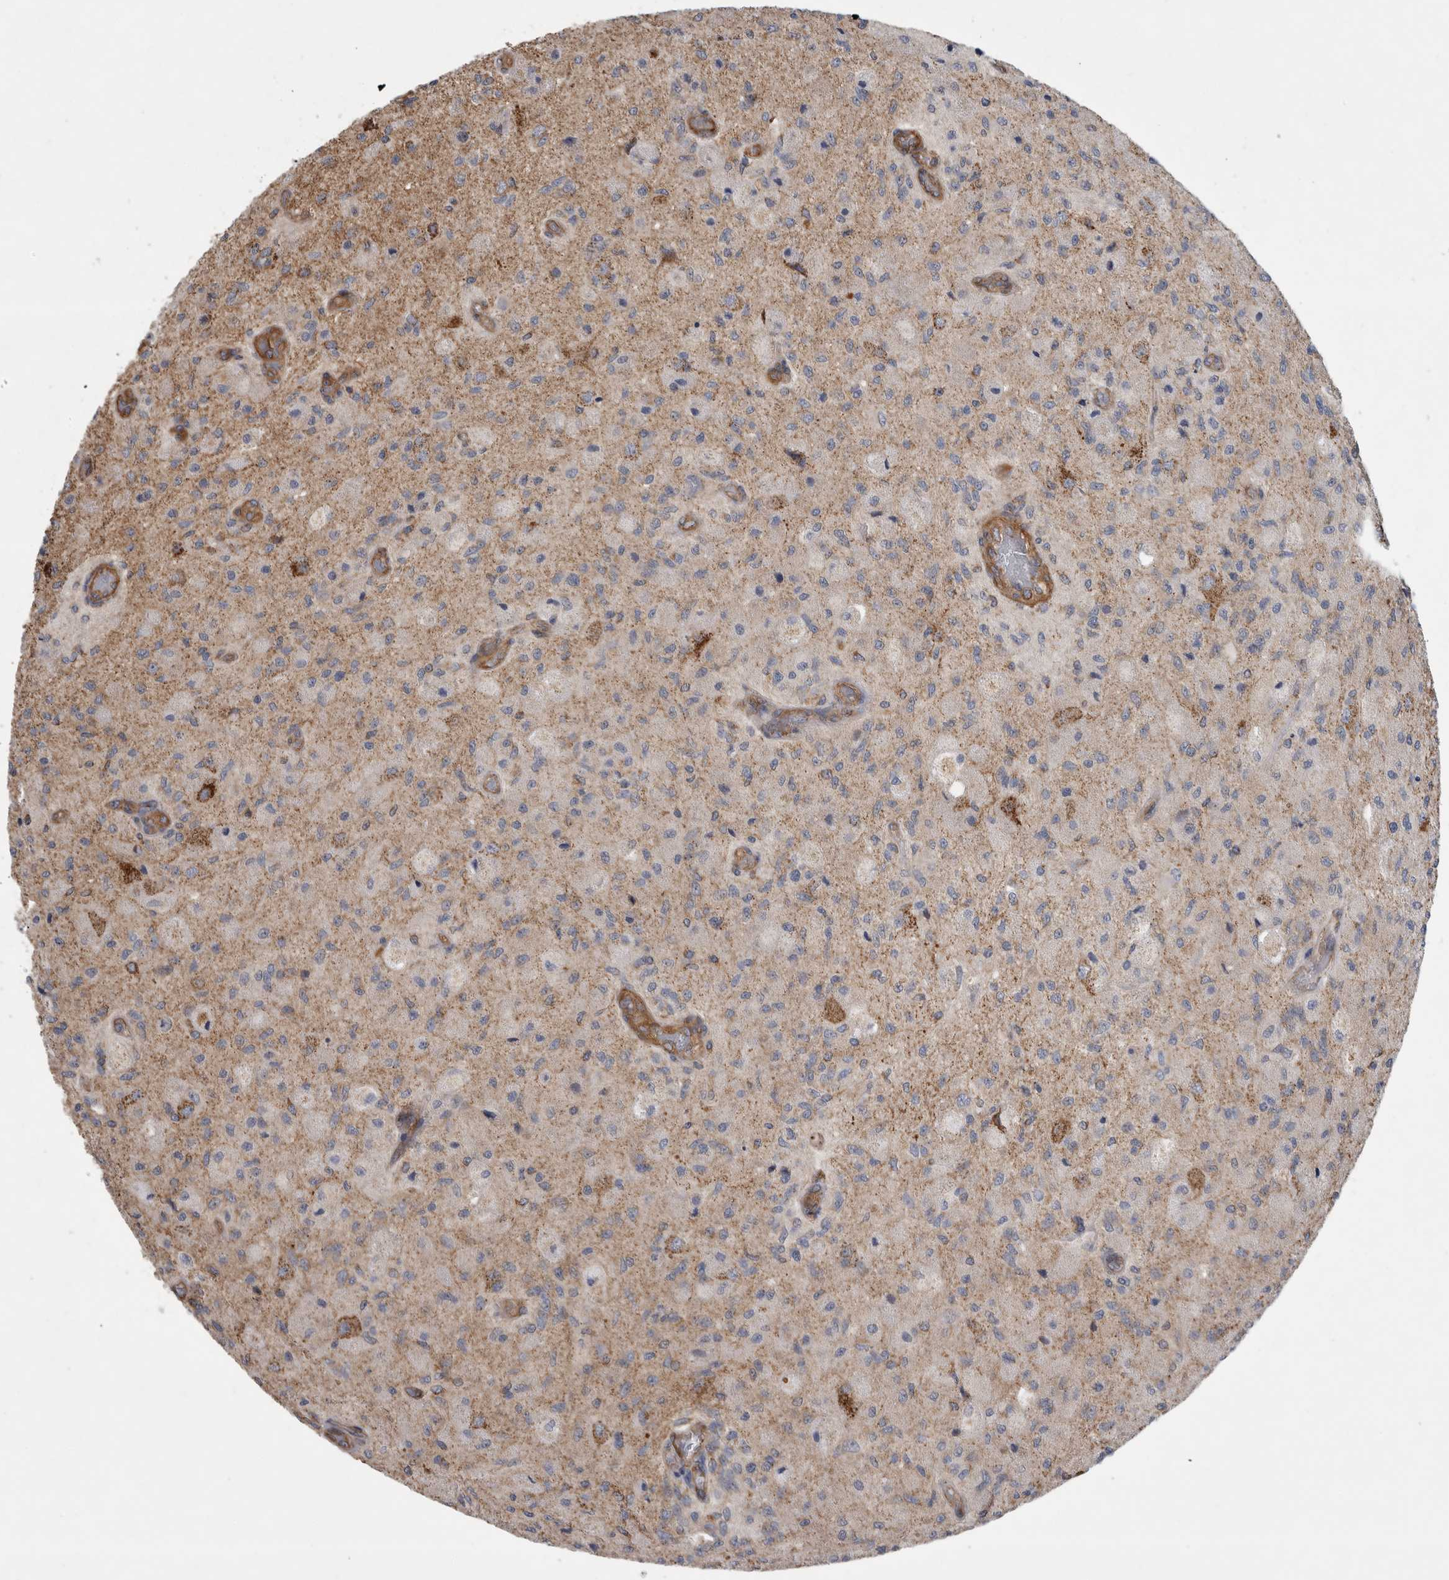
{"staining": {"intensity": "moderate", "quantity": "<25%", "location": "cytoplasmic/membranous"}, "tissue": "glioma", "cell_type": "Tumor cells", "image_type": "cancer", "snomed": [{"axis": "morphology", "description": "Normal tissue, NOS"}, {"axis": "morphology", "description": "Glioma, malignant, High grade"}, {"axis": "topography", "description": "Cerebral cortex"}], "caption": "Protein staining of glioma tissue reveals moderate cytoplasmic/membranous staining in about <25% of tumor cells.", "gene": "SFXN2", "patient": {"sex": "male", "age": 77}}